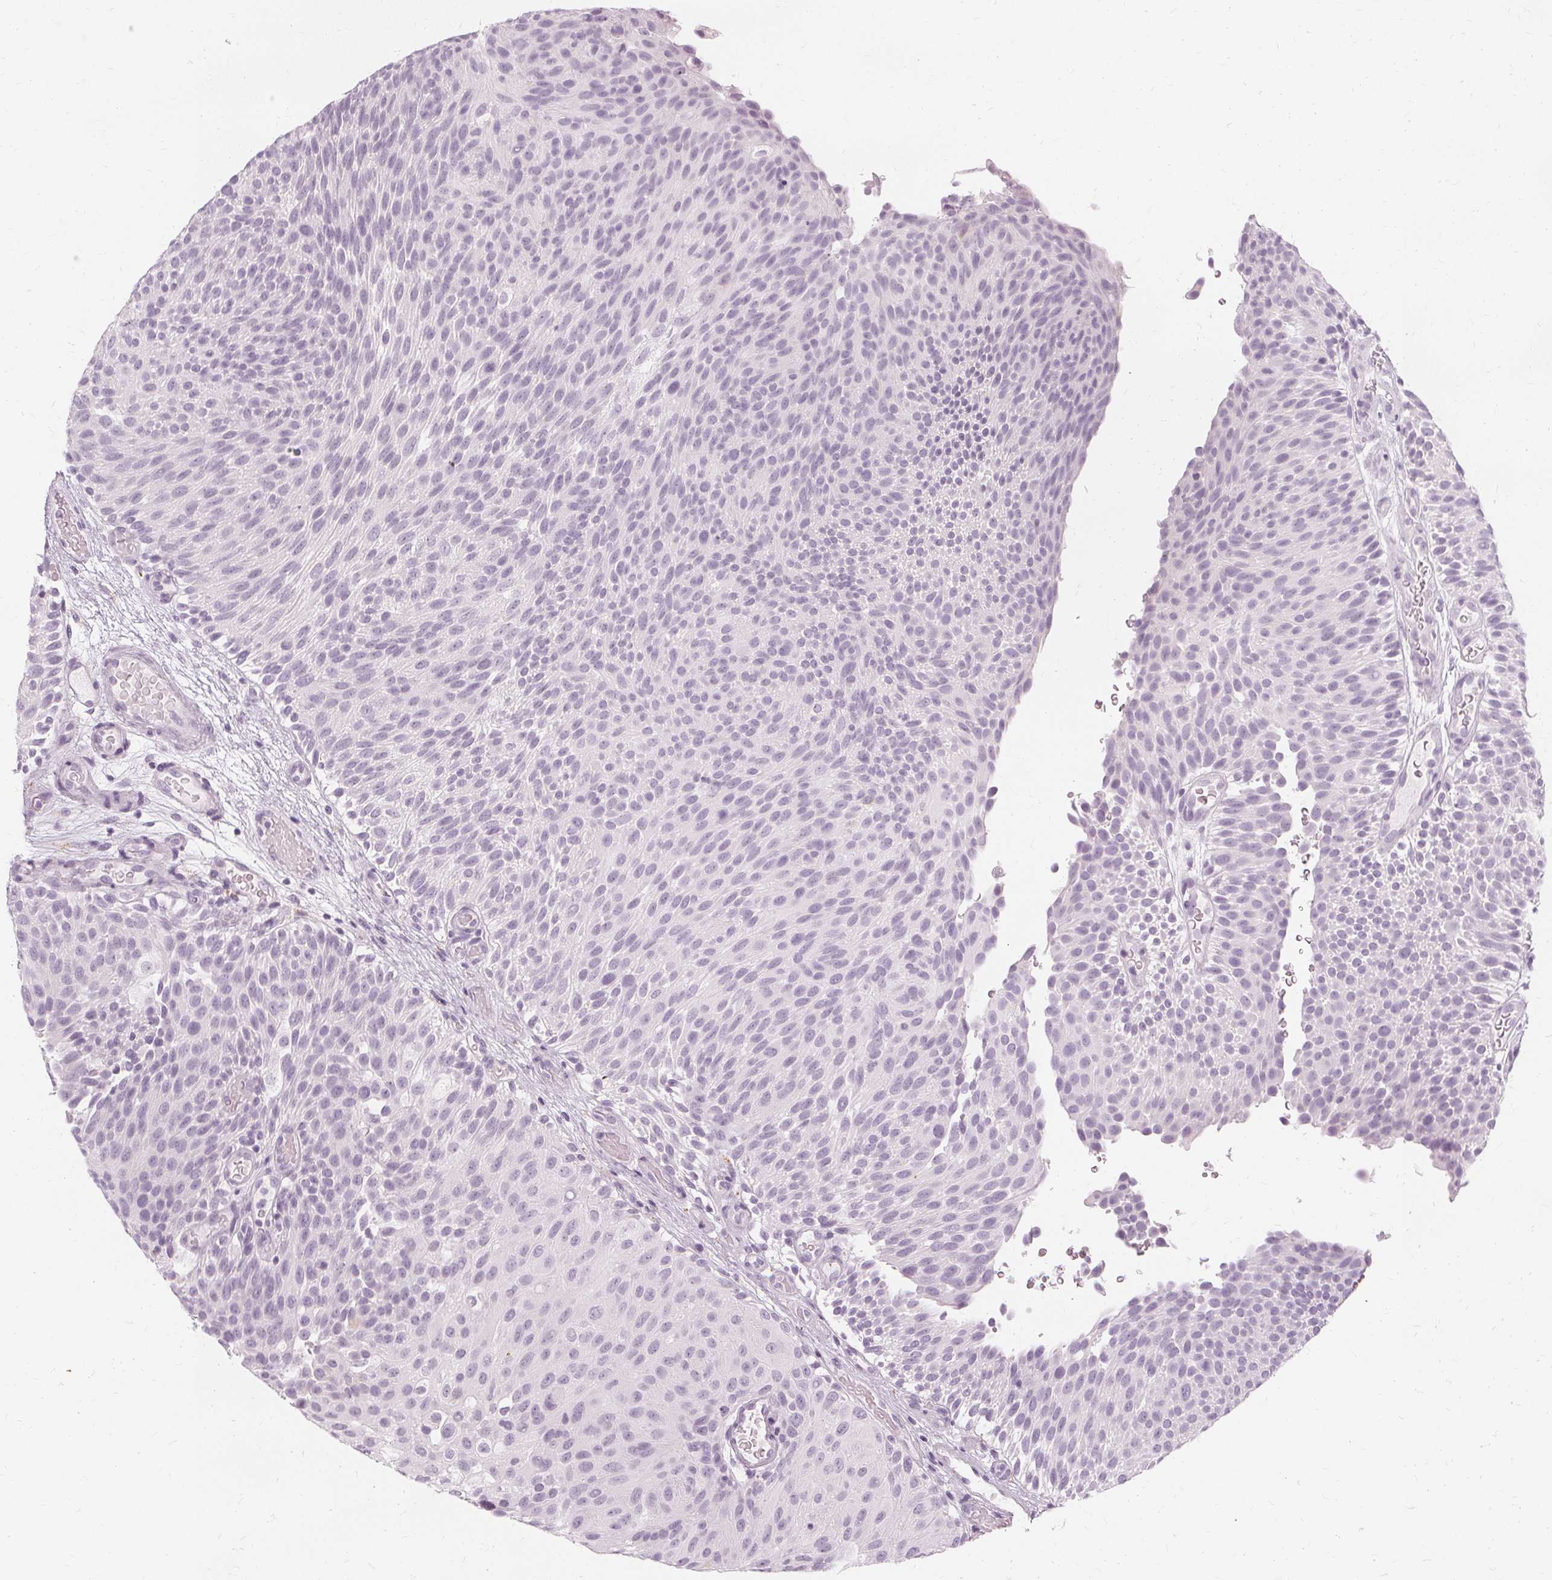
{"staining": {"intensity": "negative", "quantity": "none", "location": "none"}, "tissue": "urothelial cancer", "cell_type": "Tumor cells", "image_type": "cancer", "snomed": [{"axis": "morphology", "description": "Urothelial carcinoma, Low grade"}, {"axis": "topography", "description": "Urinary bladder"}], "caption": "This is an immunohistochemistry histopathology image of human urothelial carcinoma (low-grade). There is no expression in tumor cells.", "gene": "TFF1", "patient": {"sex": "male", "age": 78}}